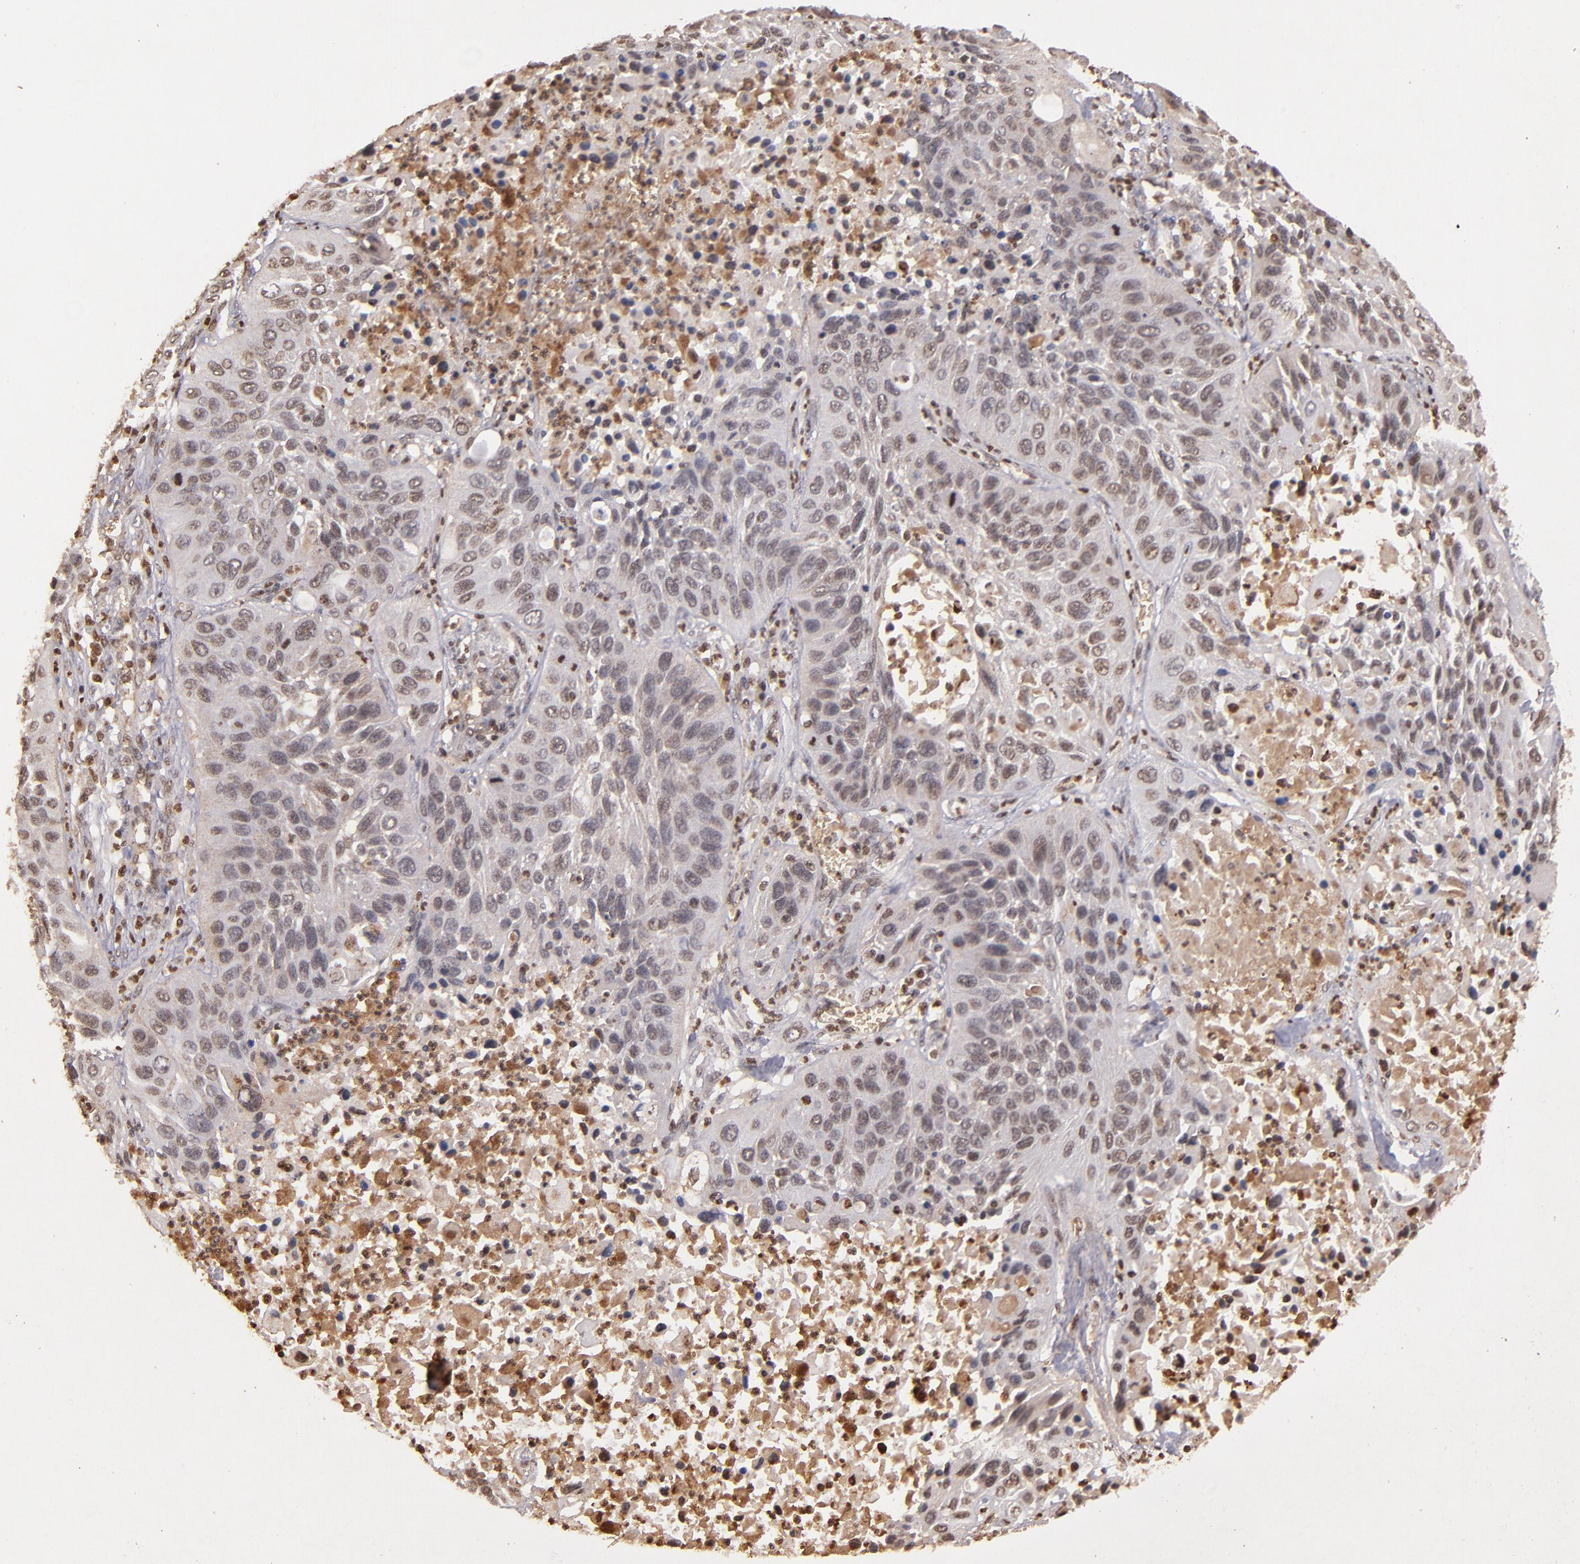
{"staining": {"intensity": "weak", "quantity": "<25%", "location": "cytoplasmic/membranous"}, "tissue": "lung cancer", "cell_type": "Tumor cells", "image_type": "cancer", "snomed": [{"axis": "morphology", "description": "Squamous cell carcinoma, NOS"}, {"axis": "topography", "description": "Lung"}], "caption": "Tumor cells are negative for brown protein staining in lung cancer (squamous cell carcinoma).", "gene": "SERPINC1", "patient": {"sex": "female", "age": 76}}